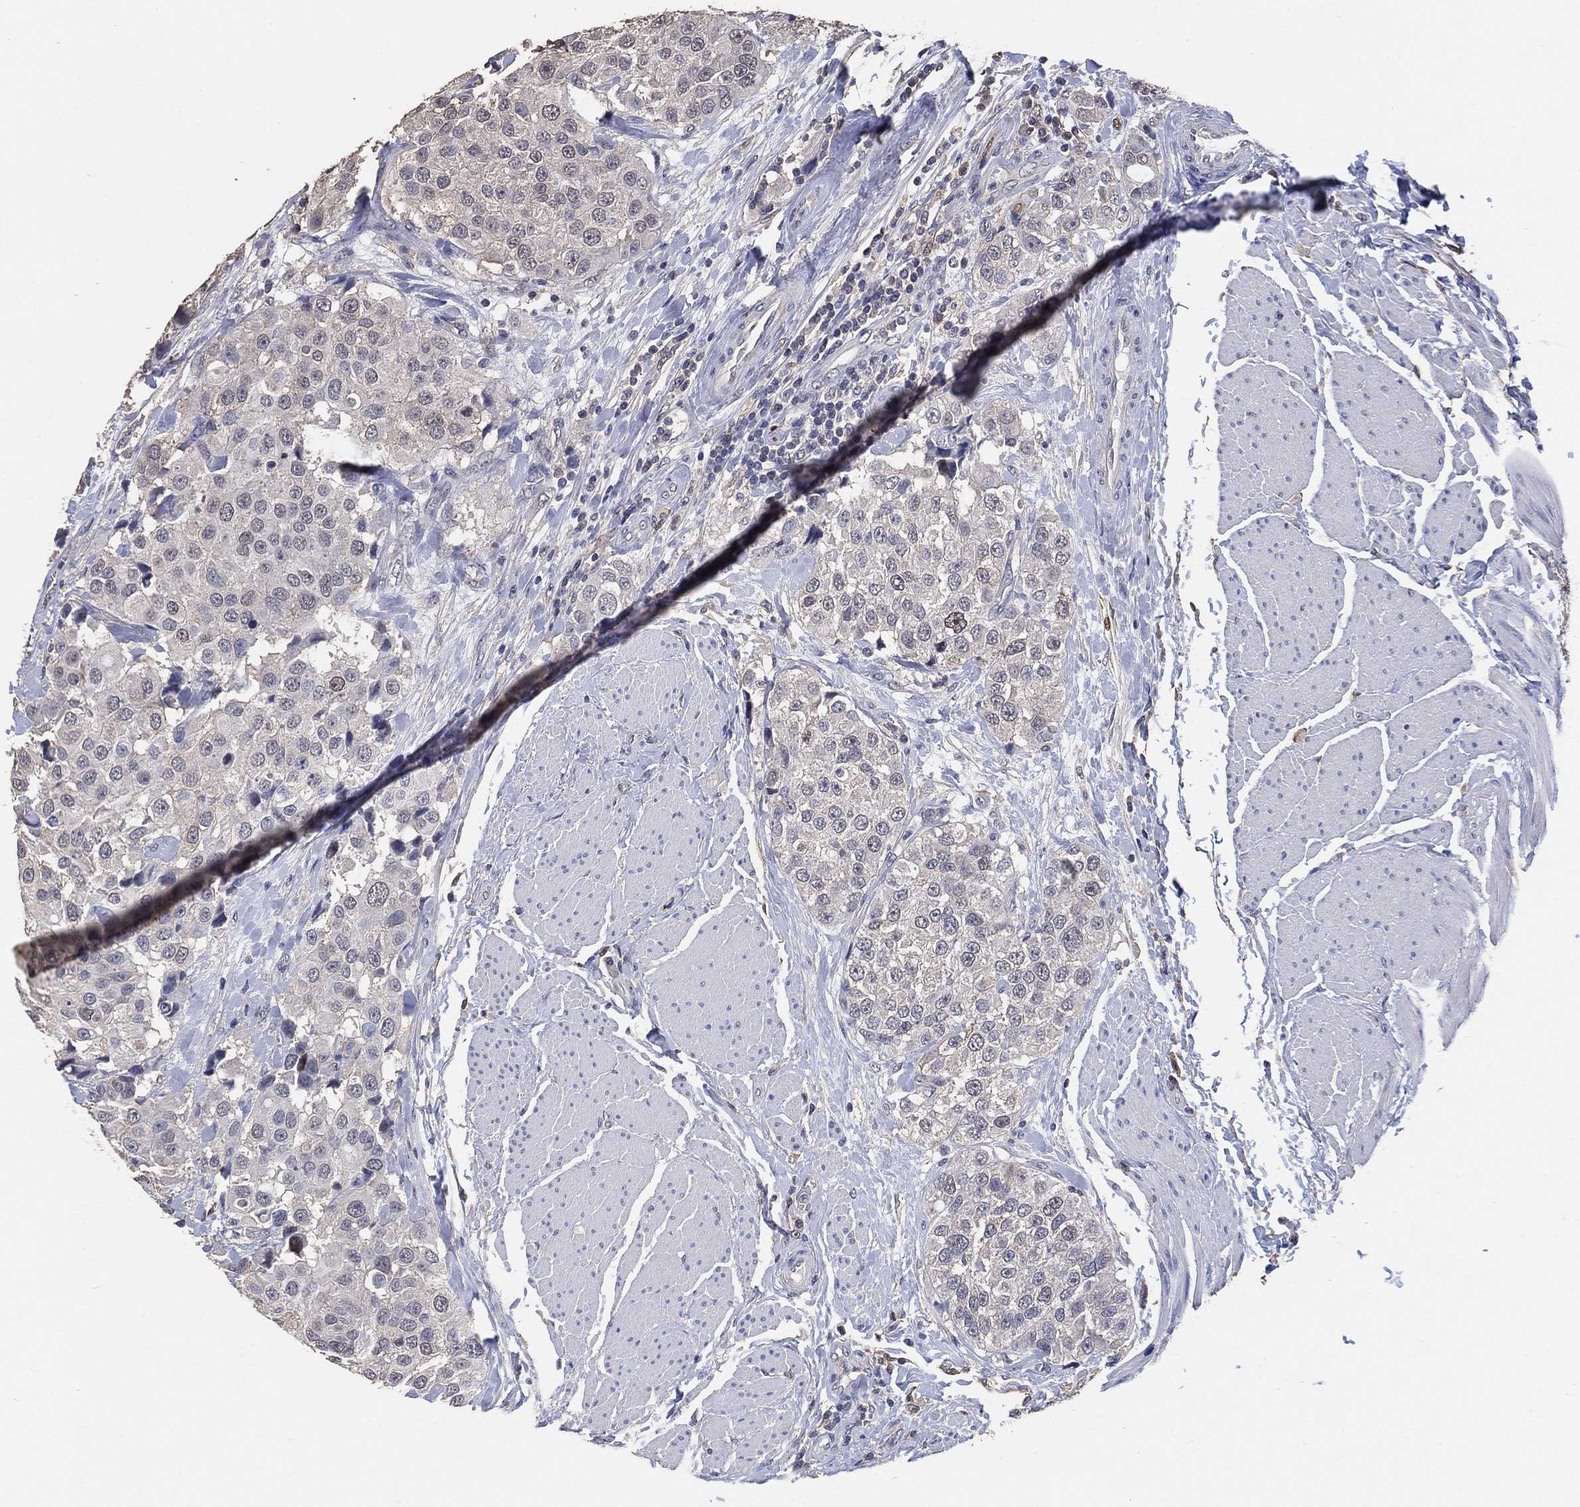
{"staining": {"intensity": "weak", "quantity": "<25%", "location": "nuclear"}, "tissue": "urothelial cancer", "cell_type": "Tumor cells", "image_type": "cancer", "snomed": [{"axis": "morphology", "description": "Urothelial carcinoma, High grade"}, {"axis": "topography", "description": "Urinary bladder"}], "caption": "DAB (3,3'-diaminobenzidine) immunohistochemical staining of urothelial cancer displays no significant staining in tumor cells.", "gene": "KLK5", "patient": {"sex": "female", "age": 64}}